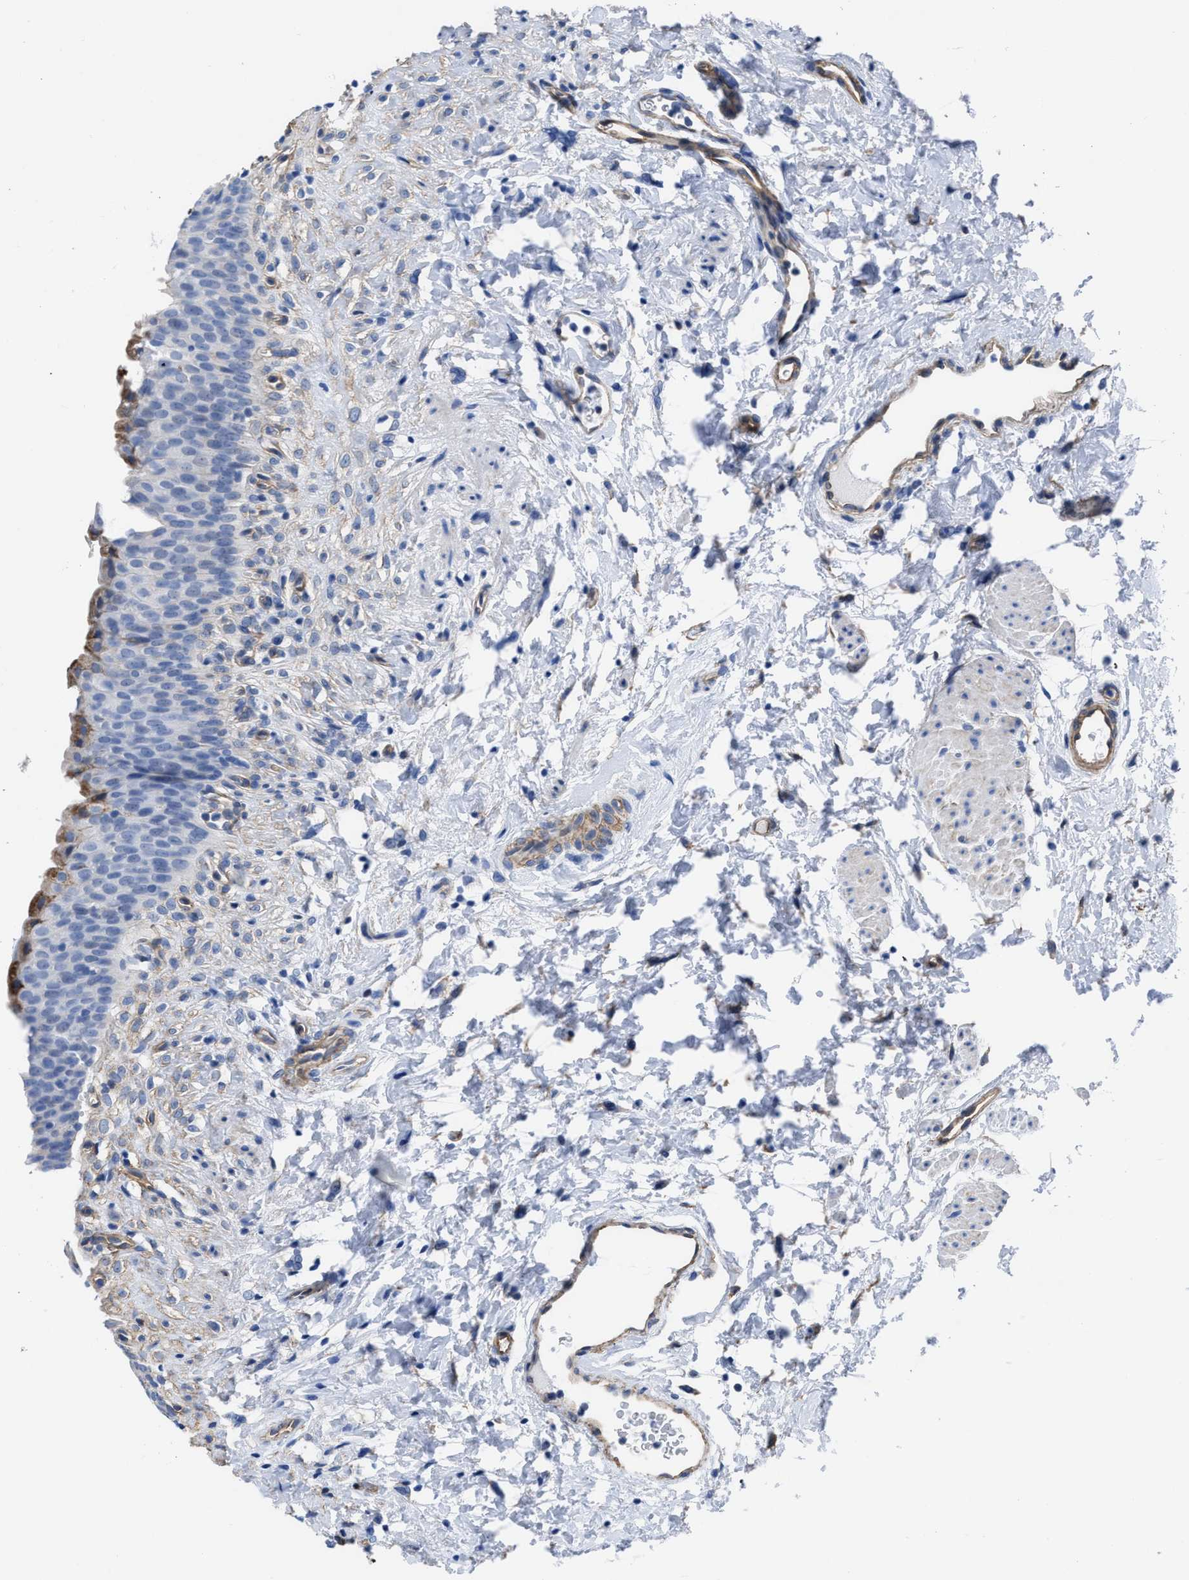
{"staining": {"intensity": "moderate", "quantity": "<25%", "location": "cytoplasmic/membranous"}, "tissue": "urinary bladder", "cell_type": "Urothelial cells", "image_type": "normal", "snomed": [{"axis": "morphology", "description": "Normal tissue, NOS"}, {"axis": "topography", "description": "Urinary bladder"}], "caption": "Immunohistochemical staining of normal human urinary bladder reveals low levels of moderate cytoplasmic/membranous expression in approximately <25% of urothelial cells. Immunohistochemistry (ihc) stains the protein of interest in brown and the nuclei are stained blue.", "gene": "KCNMB3", "patient": {"sex": "female", "age": 79}}